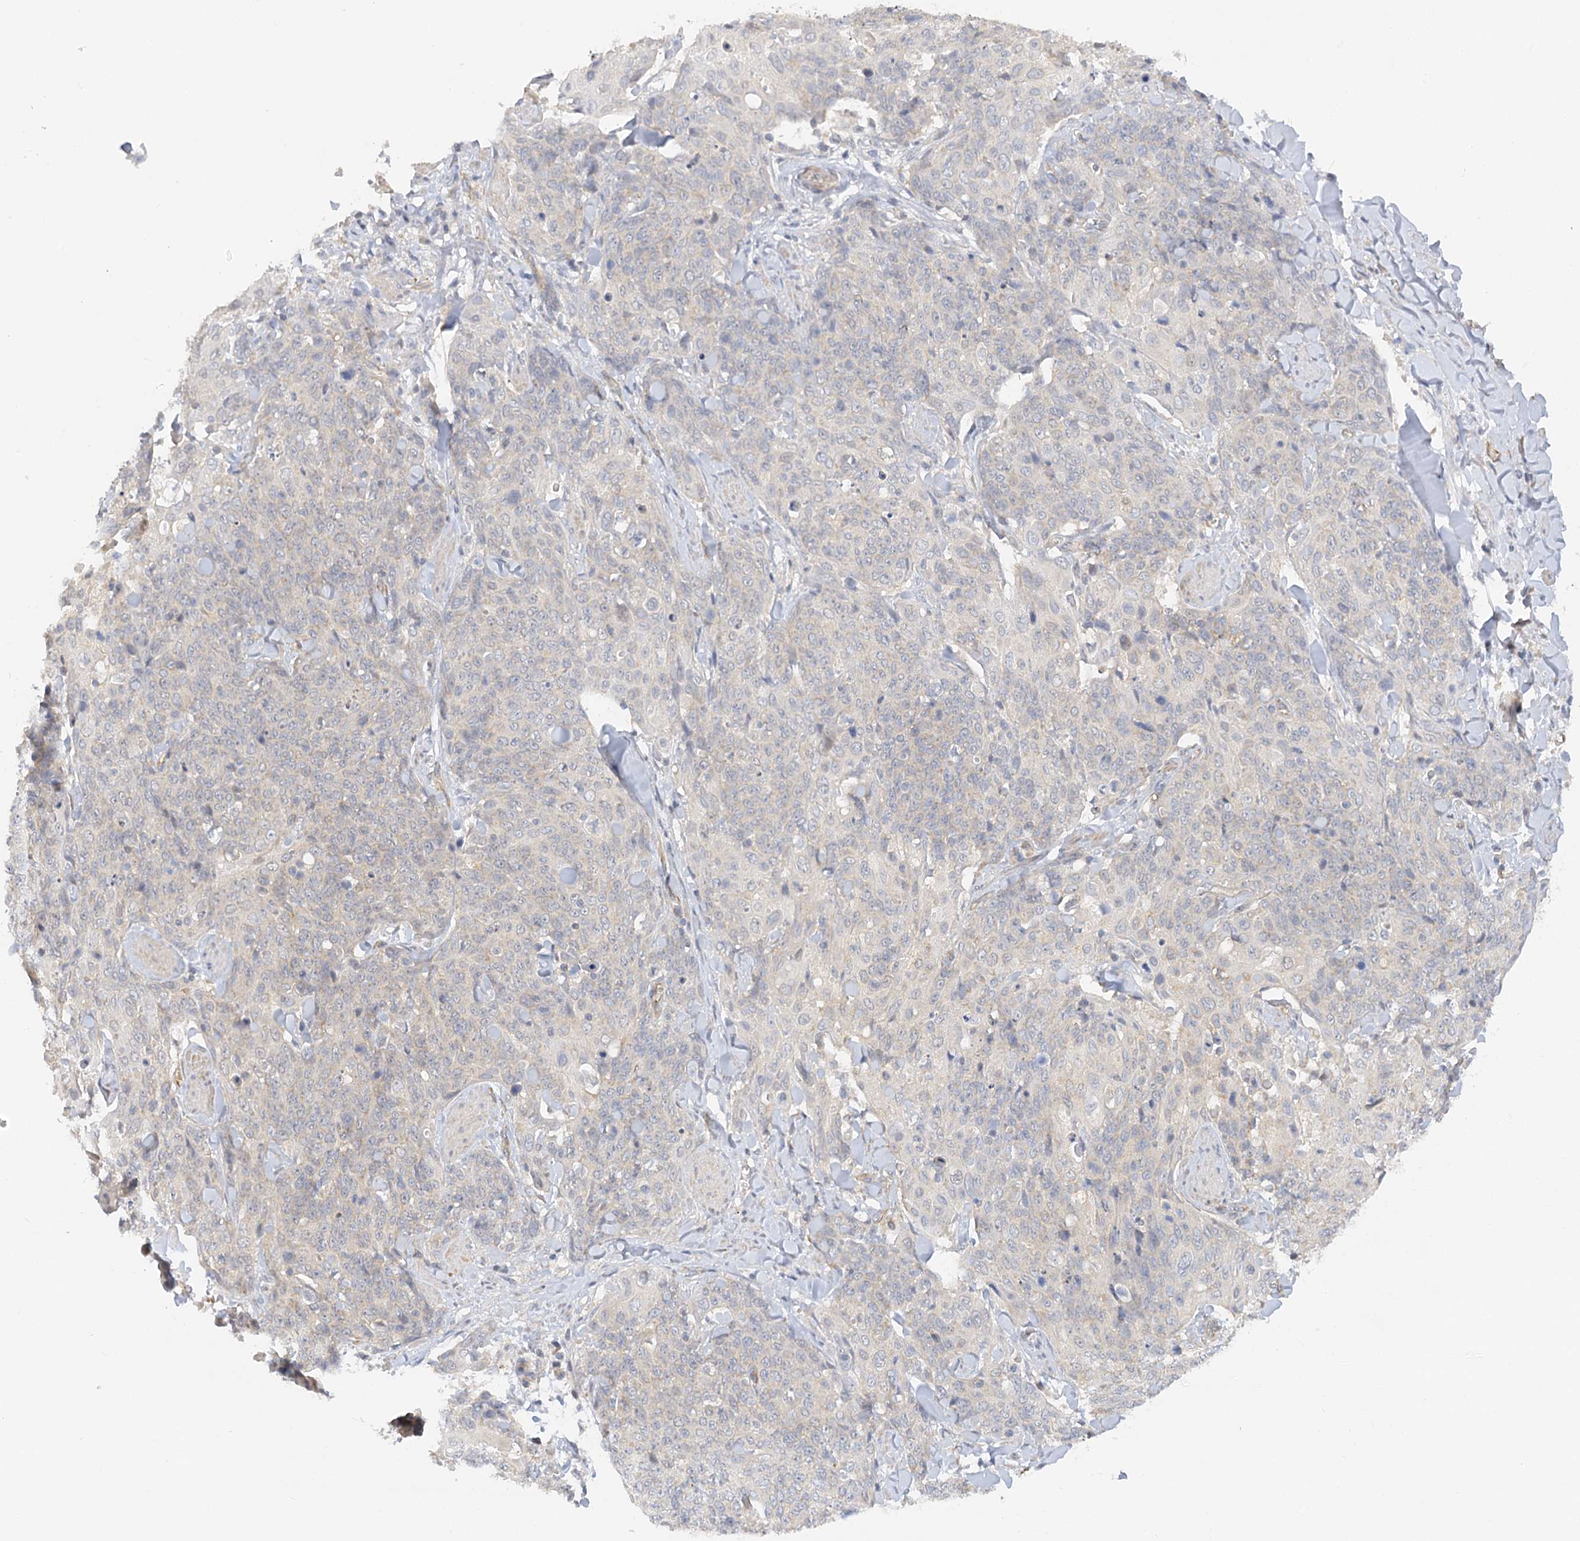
{"staining": {"intensity": "negative", "quantity": "none", "location": "none"}, "tissue": "skin cancer", "cell_type": "Tumor cells", "image_type": "cancer", "snomed": [{"axis": "morphology", "description": "Squamous cell carcinoma, NOS"}, {"axis": "topography", "description": "Skin"}, {"axis": "topography", "description": "Vulva"}], "caption": "An image of human skin cancer (squamous cell carcinoma) is negative for staining in tumor cells.", "gene": "NELL2", "patient": {"sex": "female", "age": 85}}